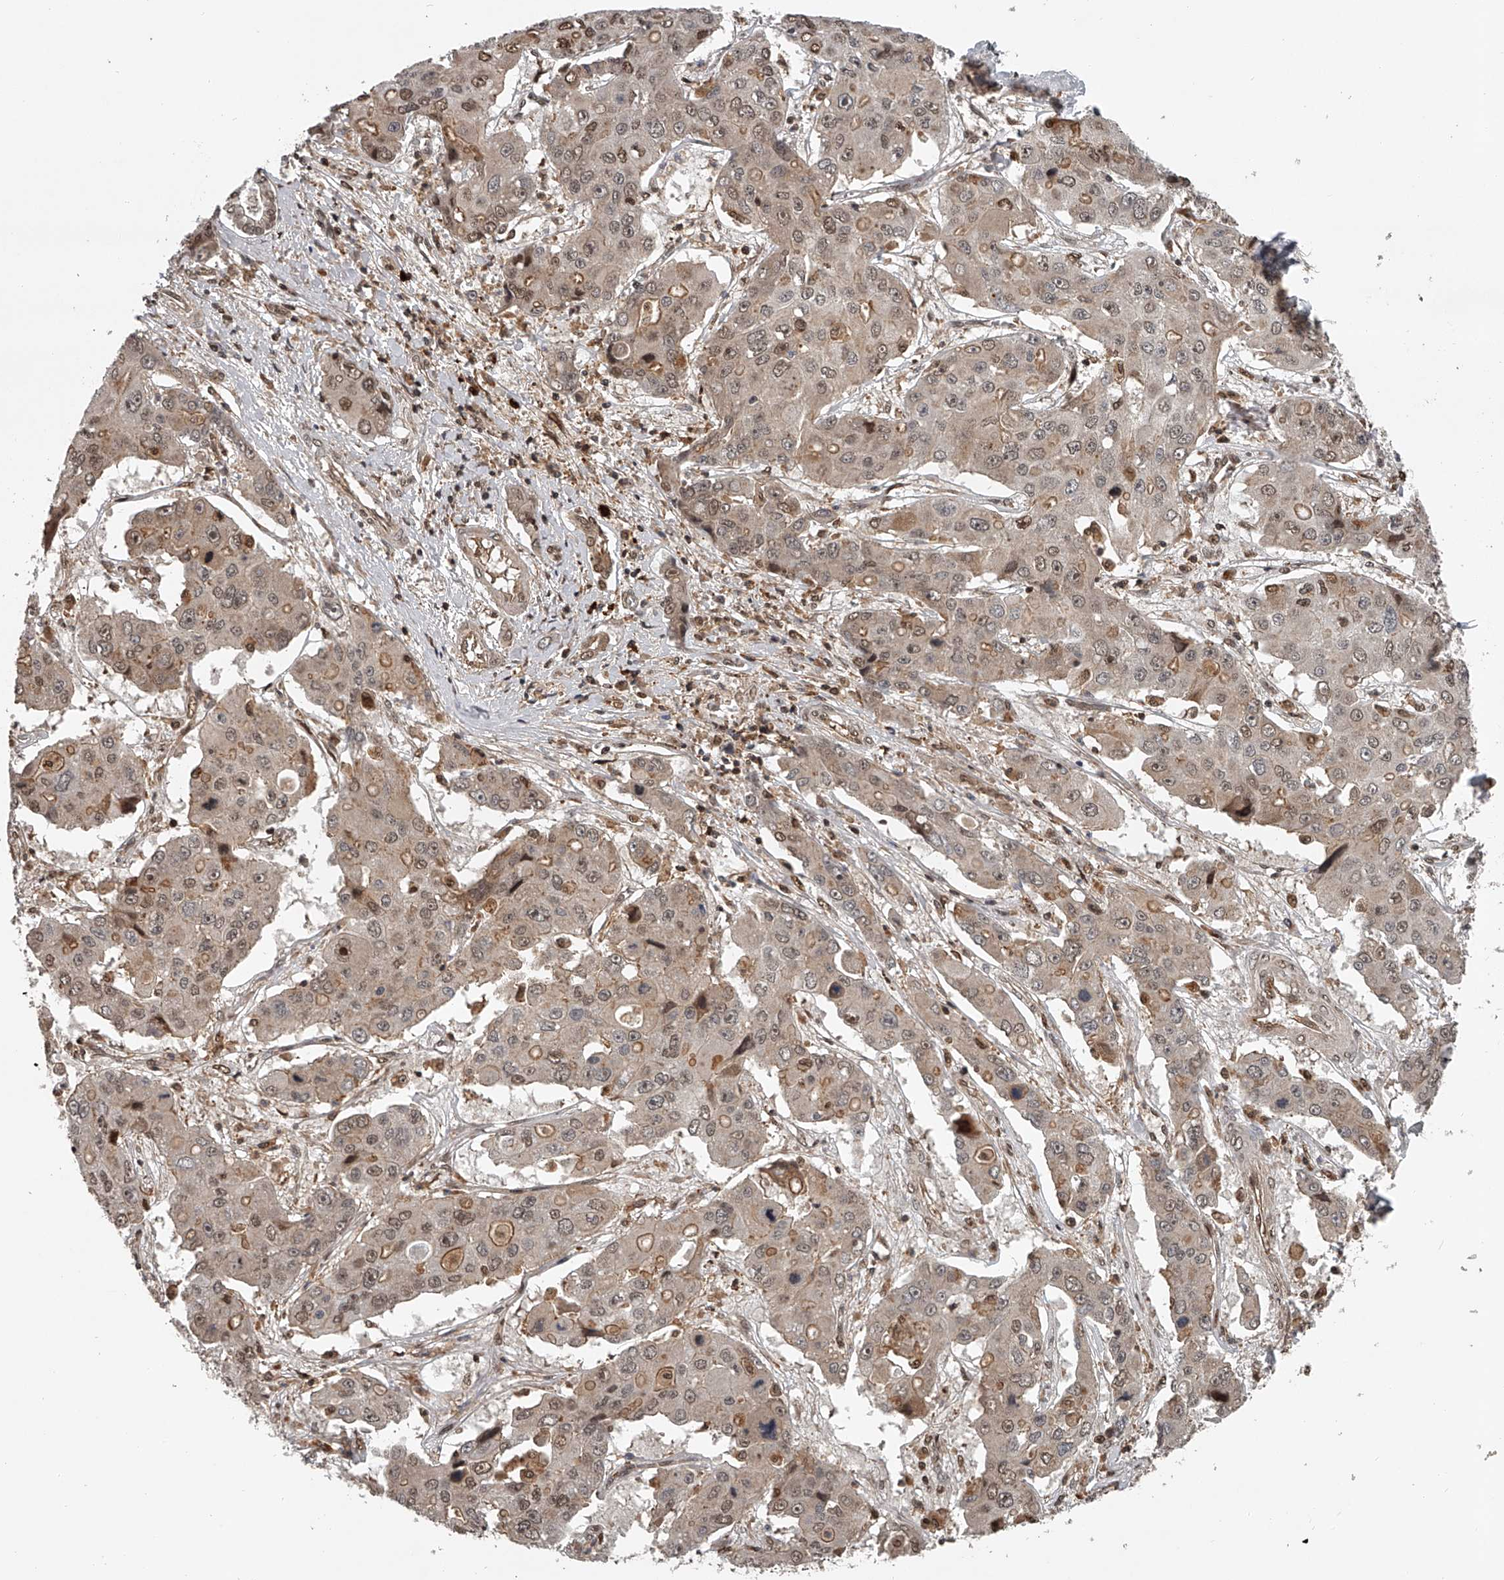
{"staining": {"intensity": "moderate", "quantity": ">75%", "location": "cytoplasmic/membranous,nuclear"}, "tissue": "liver cancer", "cell_type": "Tumor cells", "image_type": "cancer", "snomed": [{"axis": "morphology", "description": "Cholangiocarcinoma"}, {"axis": "topography", "description": "Liver"}], "caption": "This micrograph exhibits immunohistochemistry staining of liver cancer, with medium moderate cytoplasmic/membranous and nuclear staining in approximately >75% of tumor cells.", "gene": "PLEKHG1", "patient": {"sex": "male", "age": 67}}